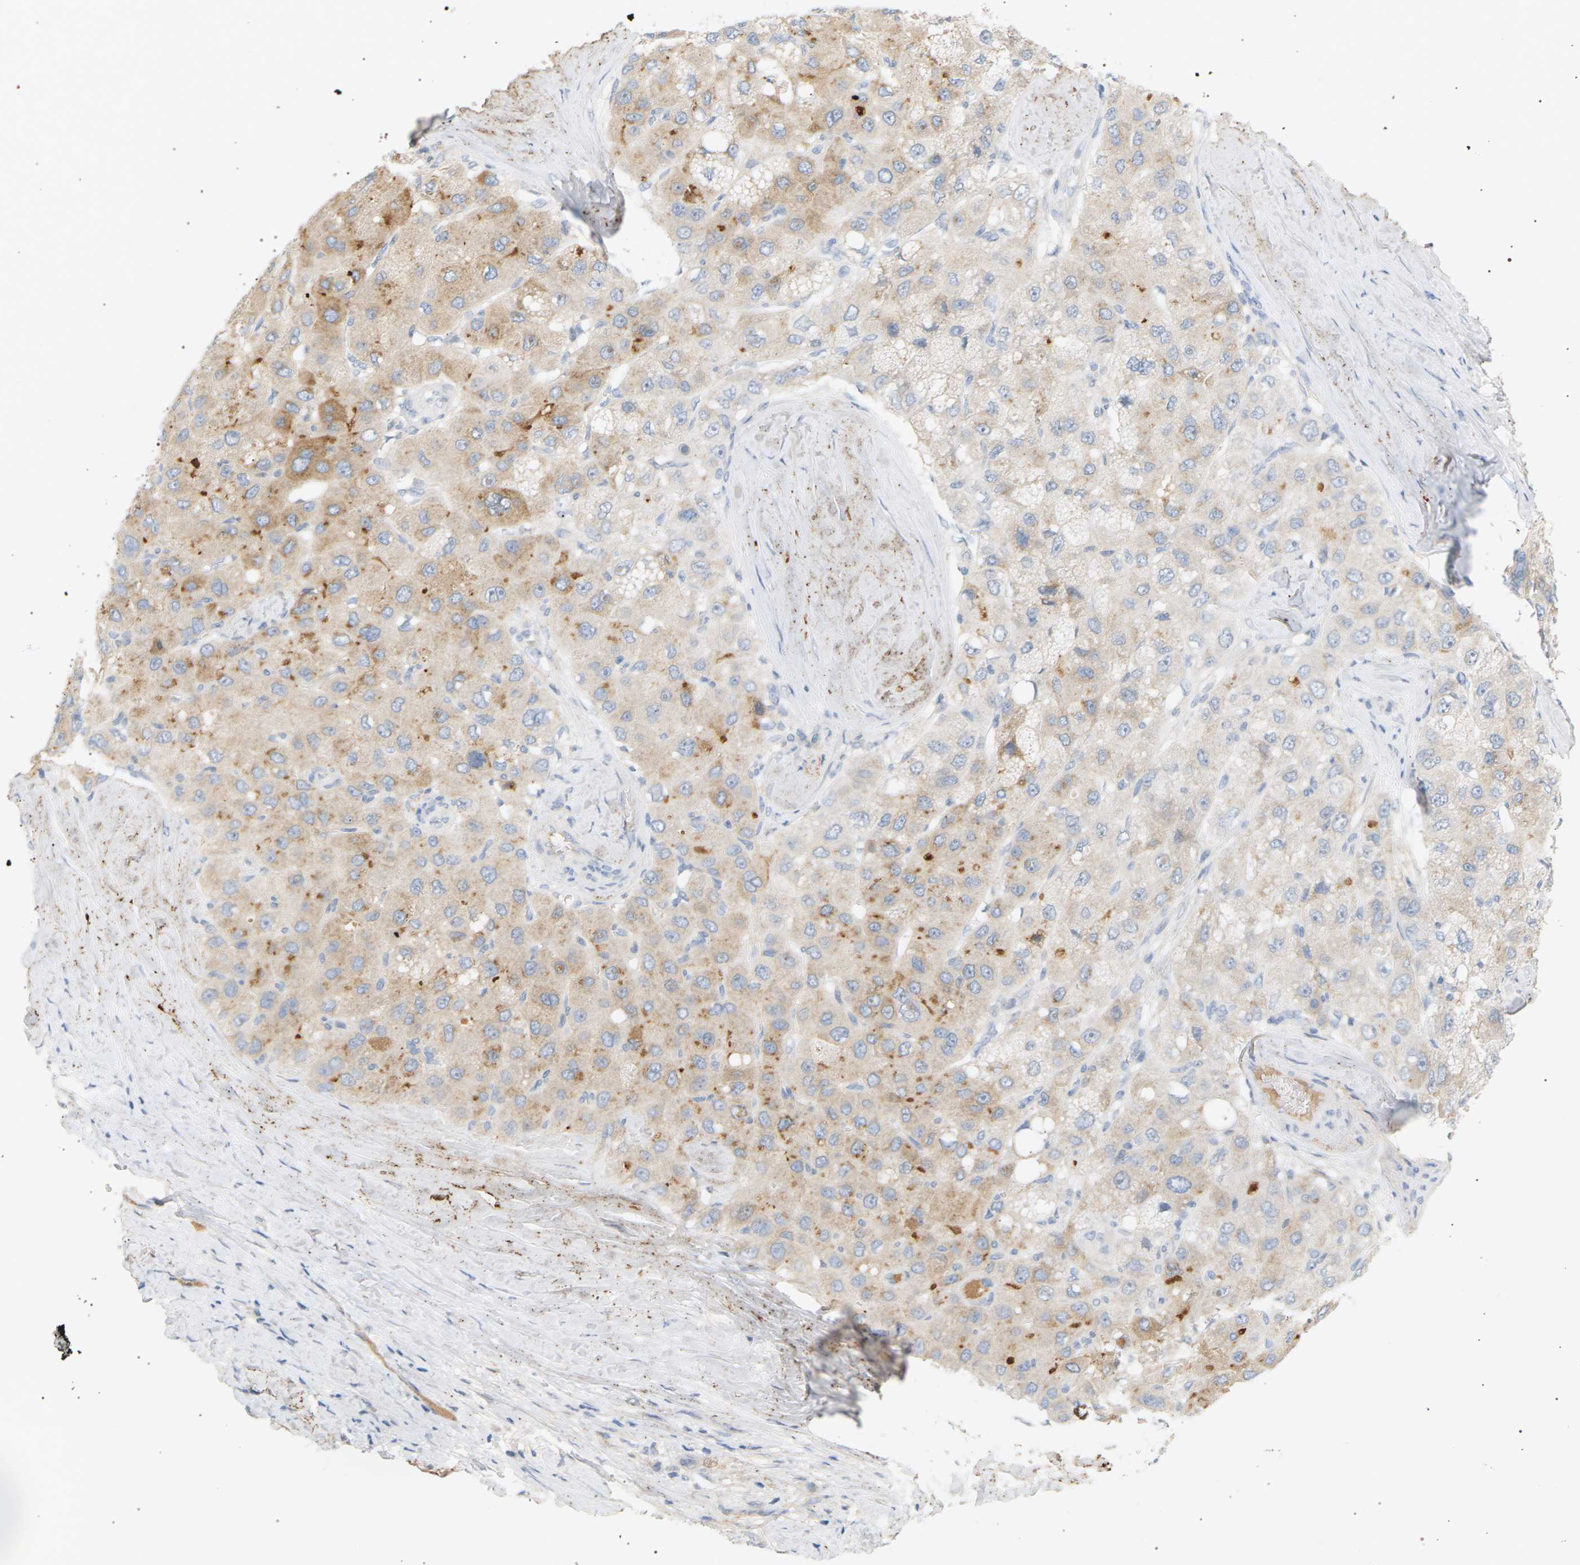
{"staining": {"intensity": "weak", "quantity": ">75%", "location": "cytoplasmic/membranous"}, "tissue": "liver cancer", "cell_type": "Tumor cells", "image_type": "cancer", "snomed": [{"axis": "morphology", "description": "Carcinoma, Hepatocellular, NOS"}, {"axis": "topography", "description": "Liver"}], "caption": "Protein expression by immunohistochemistry (IHC) shows weak cytoplasmic/membranous expression in approximately >75% of tumor cells in liver hepatocellular carcinoma.", "gene": "CLU", "patient": {"sex": "male", "age": 80}}